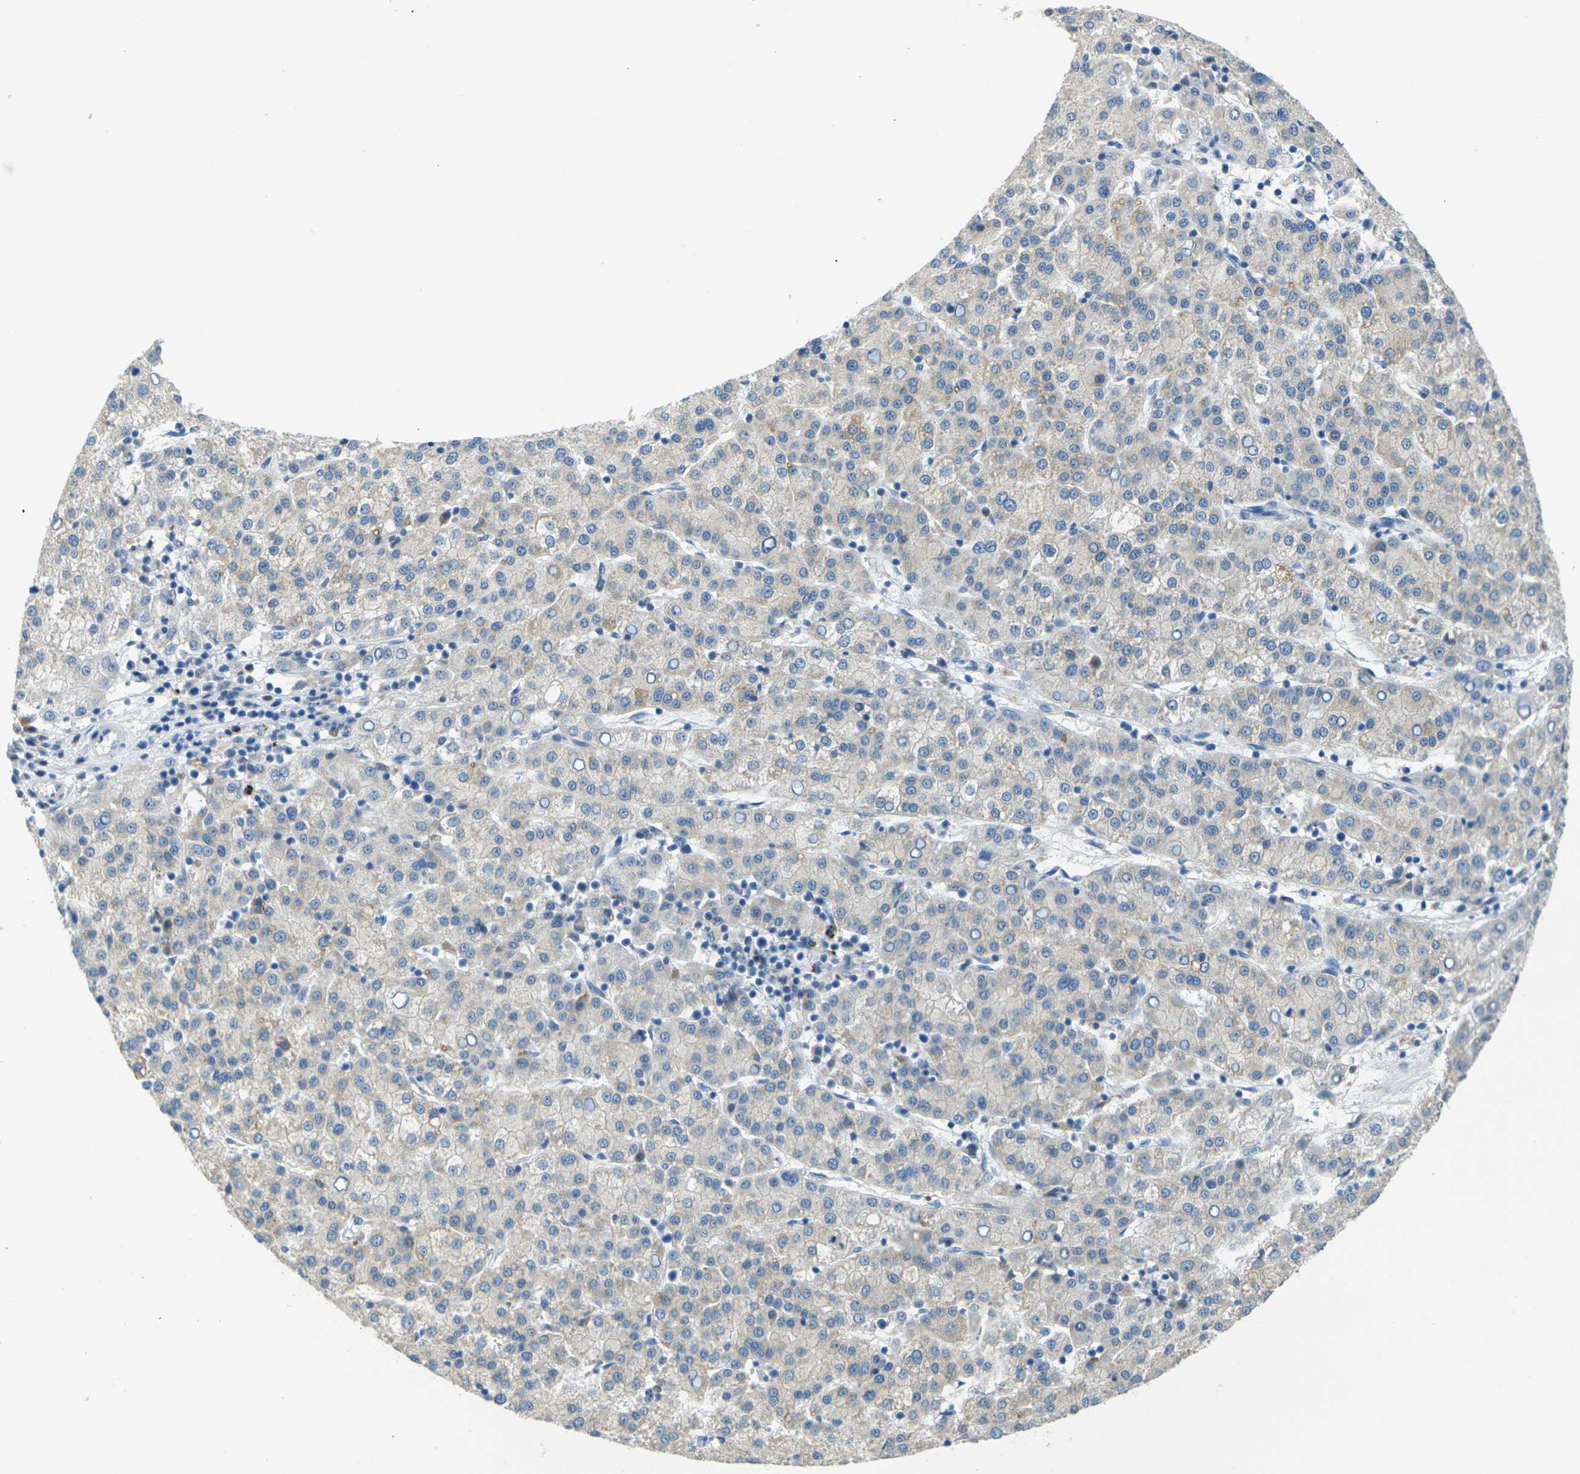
{"staining": {"intensity": "weak", "quantity": "<25%", "location": "cytoplasmic/membranous"}, "tissue": "liver cancer", "cell_type": "Tumor cells", "image_type": "cancer", "snomed": [{"axis": "morphology", "description": "Carcinoma, Hepatocellular, NOS"}, {"axis": "topography", "description": "Liver"}], "caption": "Immunohistochemistry (IHC) of liver hepatocellular carcinoma exhibits no positivity in tumor cells. Nuclei are stained in blue.", "gene": "CYP2C8", "patient": {"sex": "female", "age": 58}}